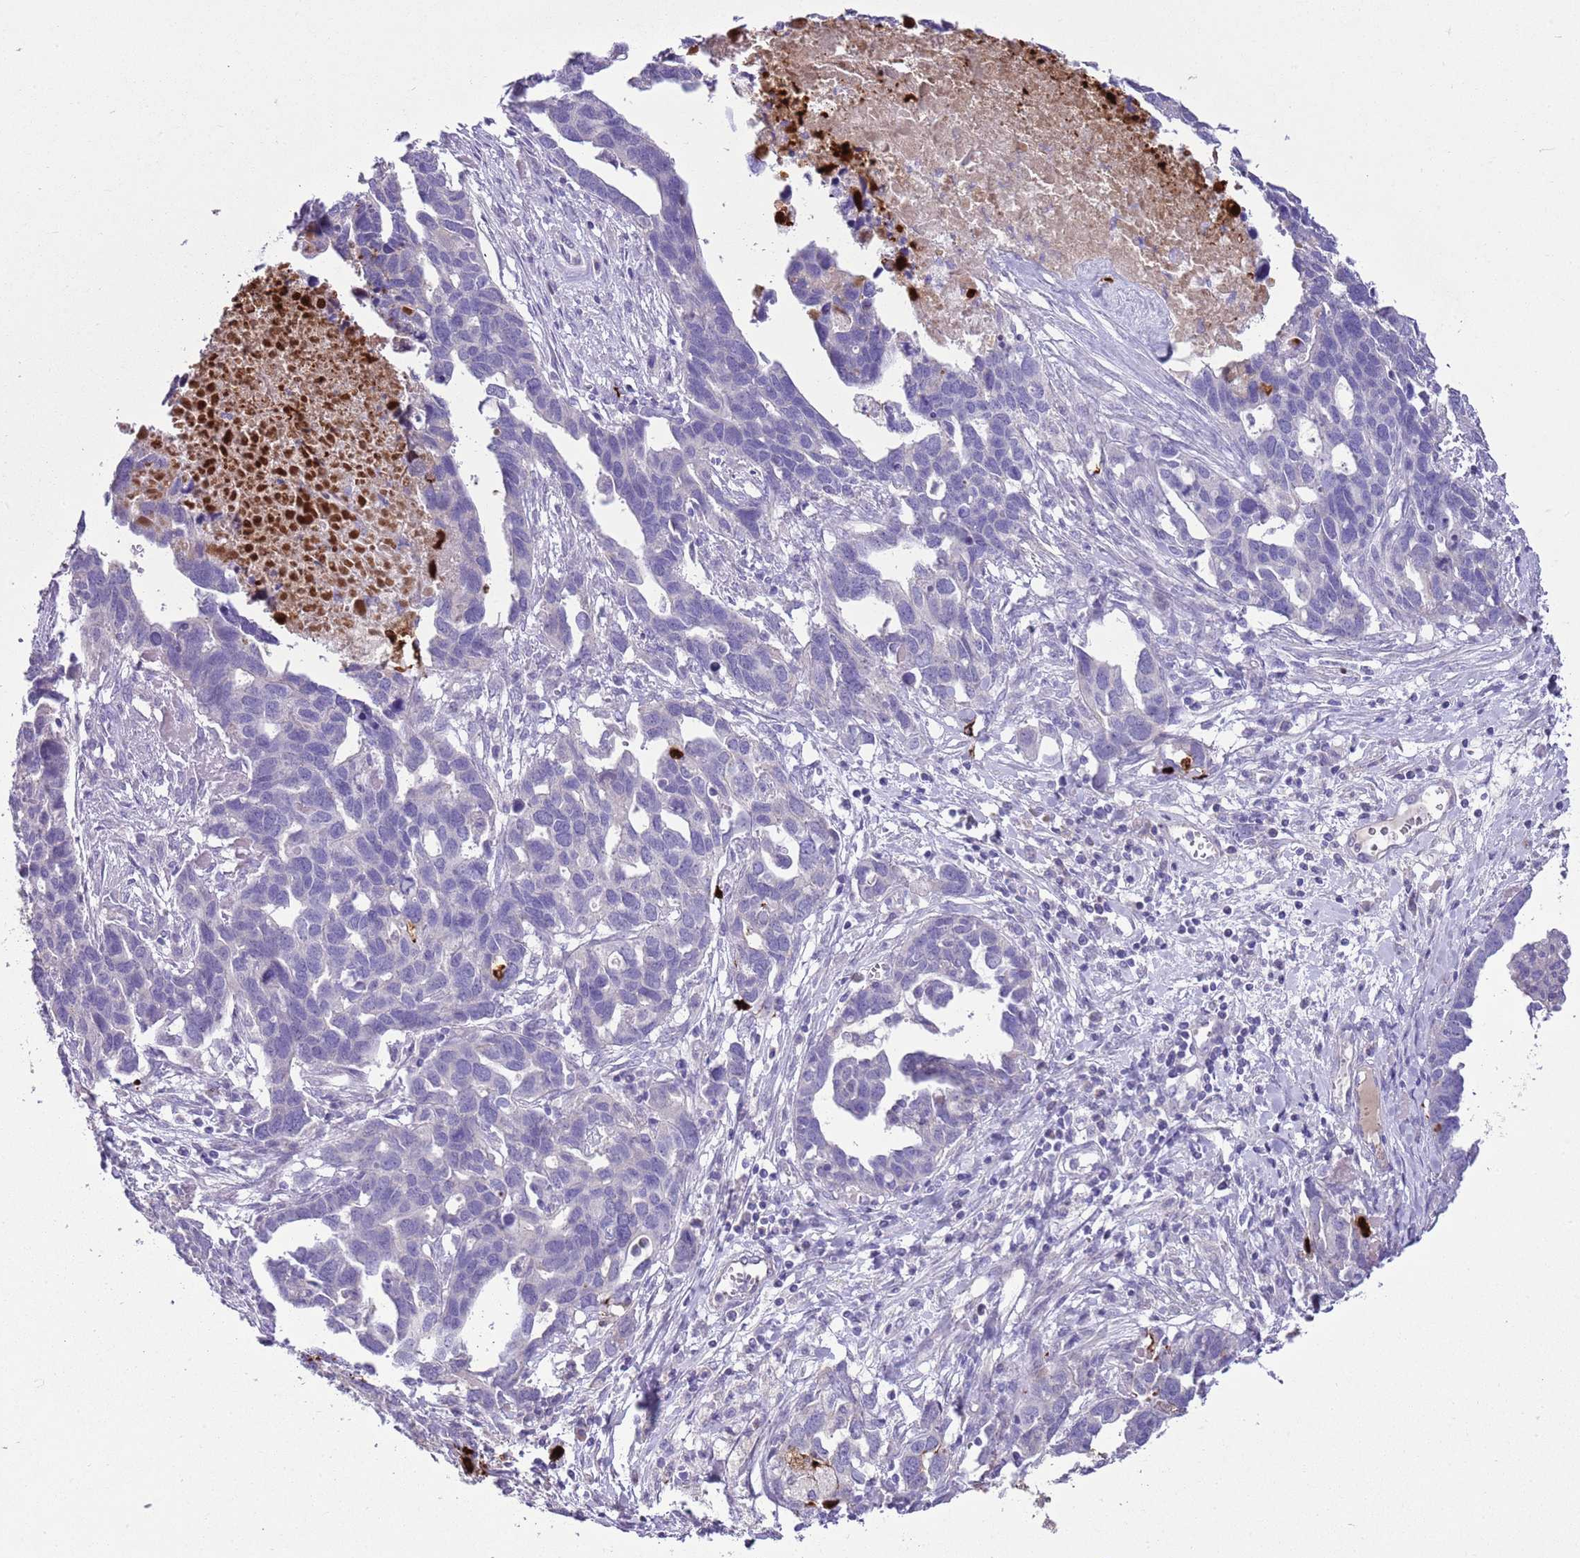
{"staining": {"intensity": "negative", "quantity": "none", "location": "none"}, "tissue": "ovarian cancer", "cell_type": "Tumor cells", "image_type": "cancer", "snomed": [{"axis": "morphology", "description": "Cystadenocarcinoma, serous, NOS"}, {"axis": "topography", "description": "Ovary"}], "caption": "DAB immunohistochemical staining of ovarian serous cystadenocarcinoma demonstrates no significant expression in tumor cells.", "gene": "CLEC2A", "patient": {"sex": "female", "age": 54}}